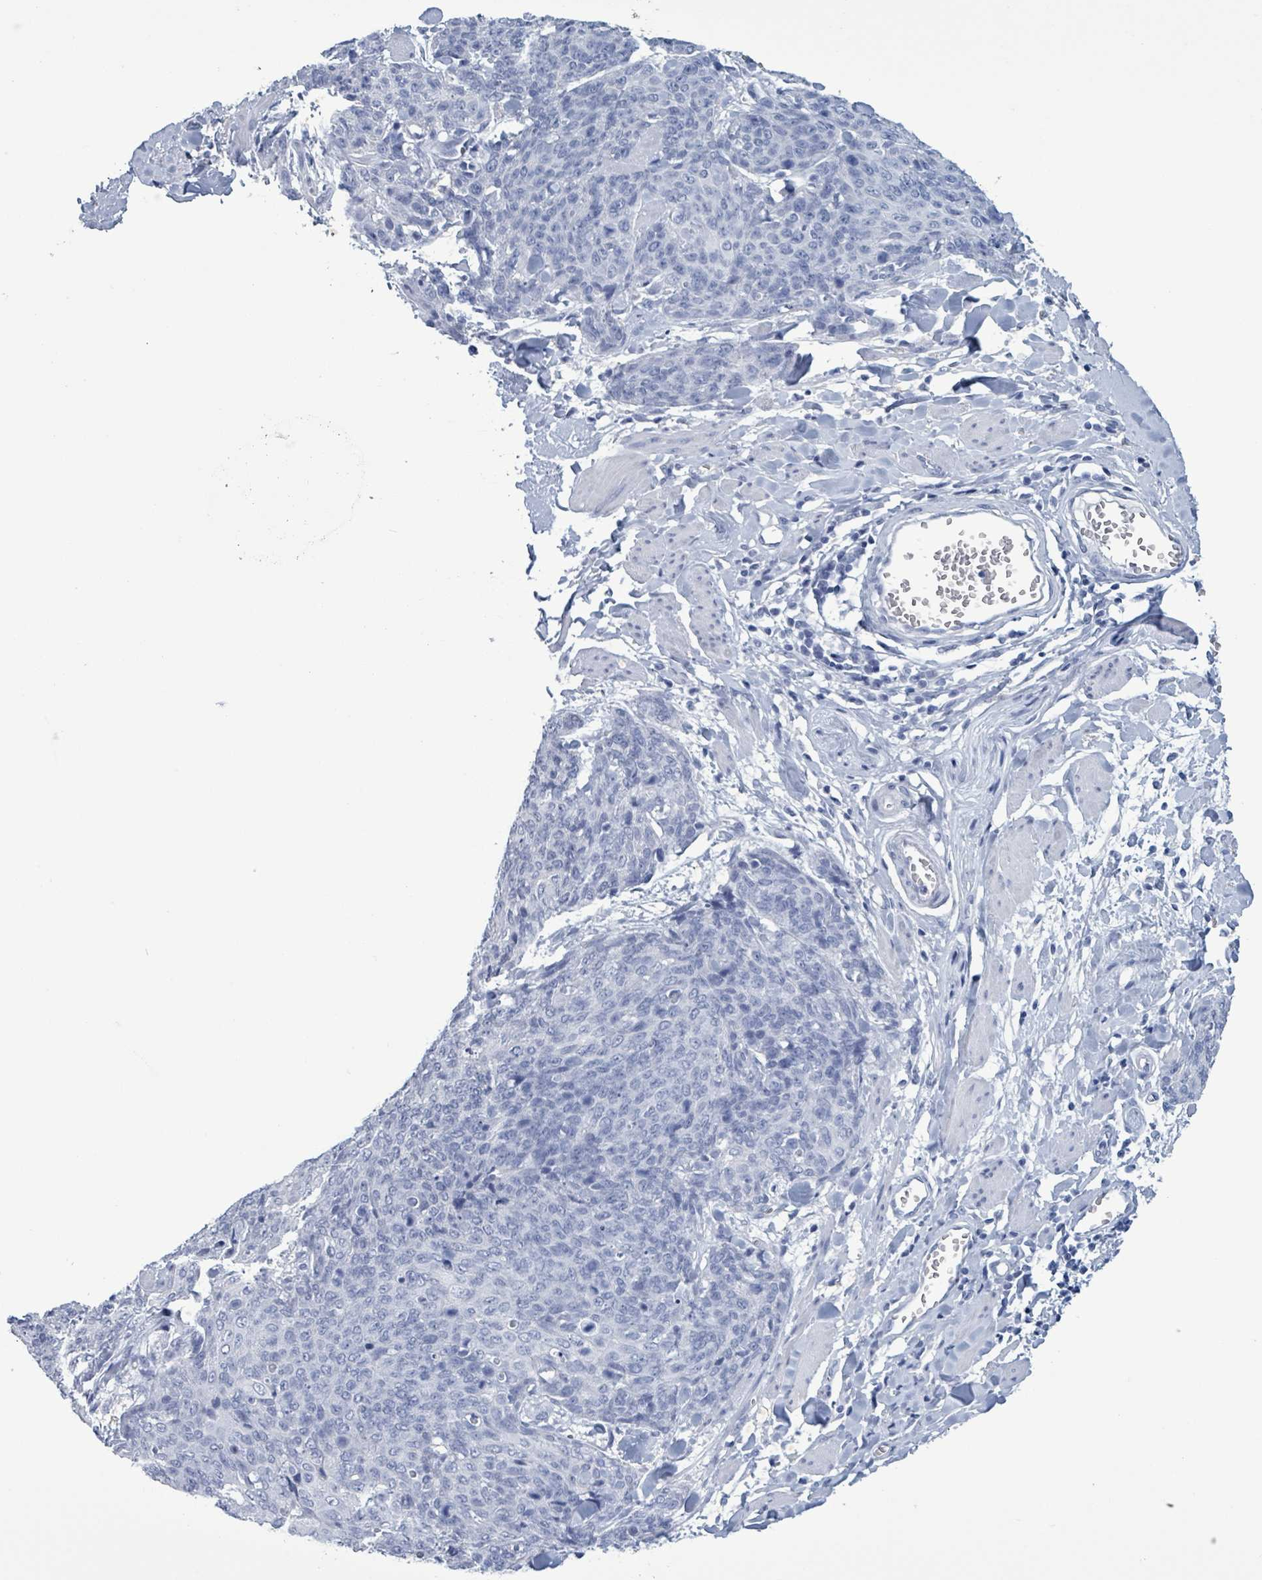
{"staining": {"intensity": "negative", "quantity": "none", "location": "none"}, "tissue": "skin cancer", "cell_type": "Tumor cells", "image_type": "cancer", "snomed": [{"axis": "morphology", "description": "Squamous cell carcinoma, NOS"}, {"axis": "topography", "description": "Skin"}, {"axis": "topography", "description": "Vulva"}], "caption": "The IHC photomicrograph has no significant positivity in tumor cells of skin cancer tissue.", "gene": "NKX2-1", "patient": {"sex": "female", "age": 85}}